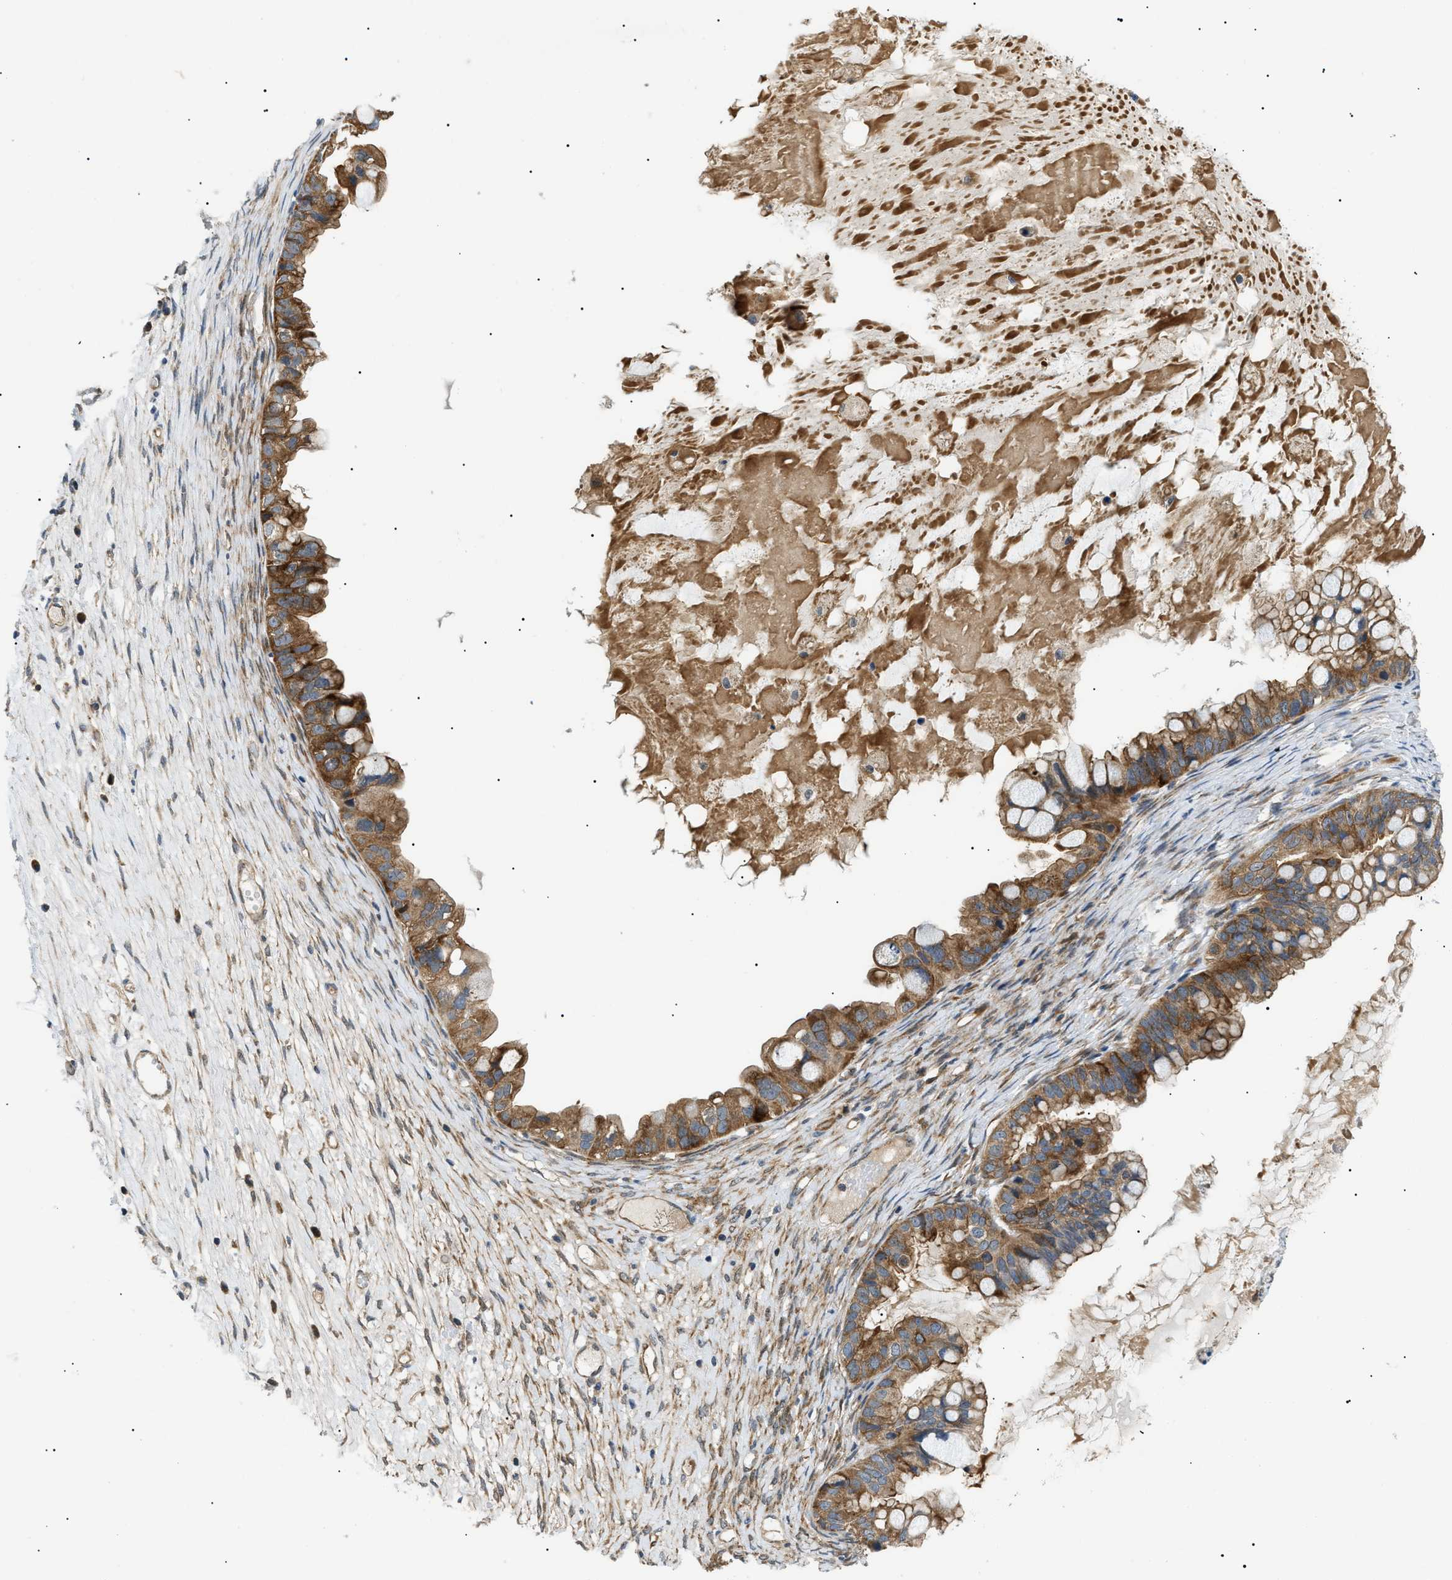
{"staining": {"intensity": "moderate", "quantity": ">75%", "location": "cytoplasmic/membranous"}, "tissue": "ovarian cancer", "cell_type": "Tumor cells", "image_type": "cancer", "snomed": [{"axis": "morphology", "description": "Cystadenocarcinoma, mucinous, NOS"}, {"axis": "topography", "description": "Ovary"}], "caption": "DAB (3,3'-diaminobenzidine) immunohistochemical staining of mucinous cystadenocarcinoma (ovarian) demonstrates moderate cytoplasmic/membranous protein expression in about >75% of tumor cells.", "gene": "SRPK1", "patient": {"sex": "female", "age": 80}}